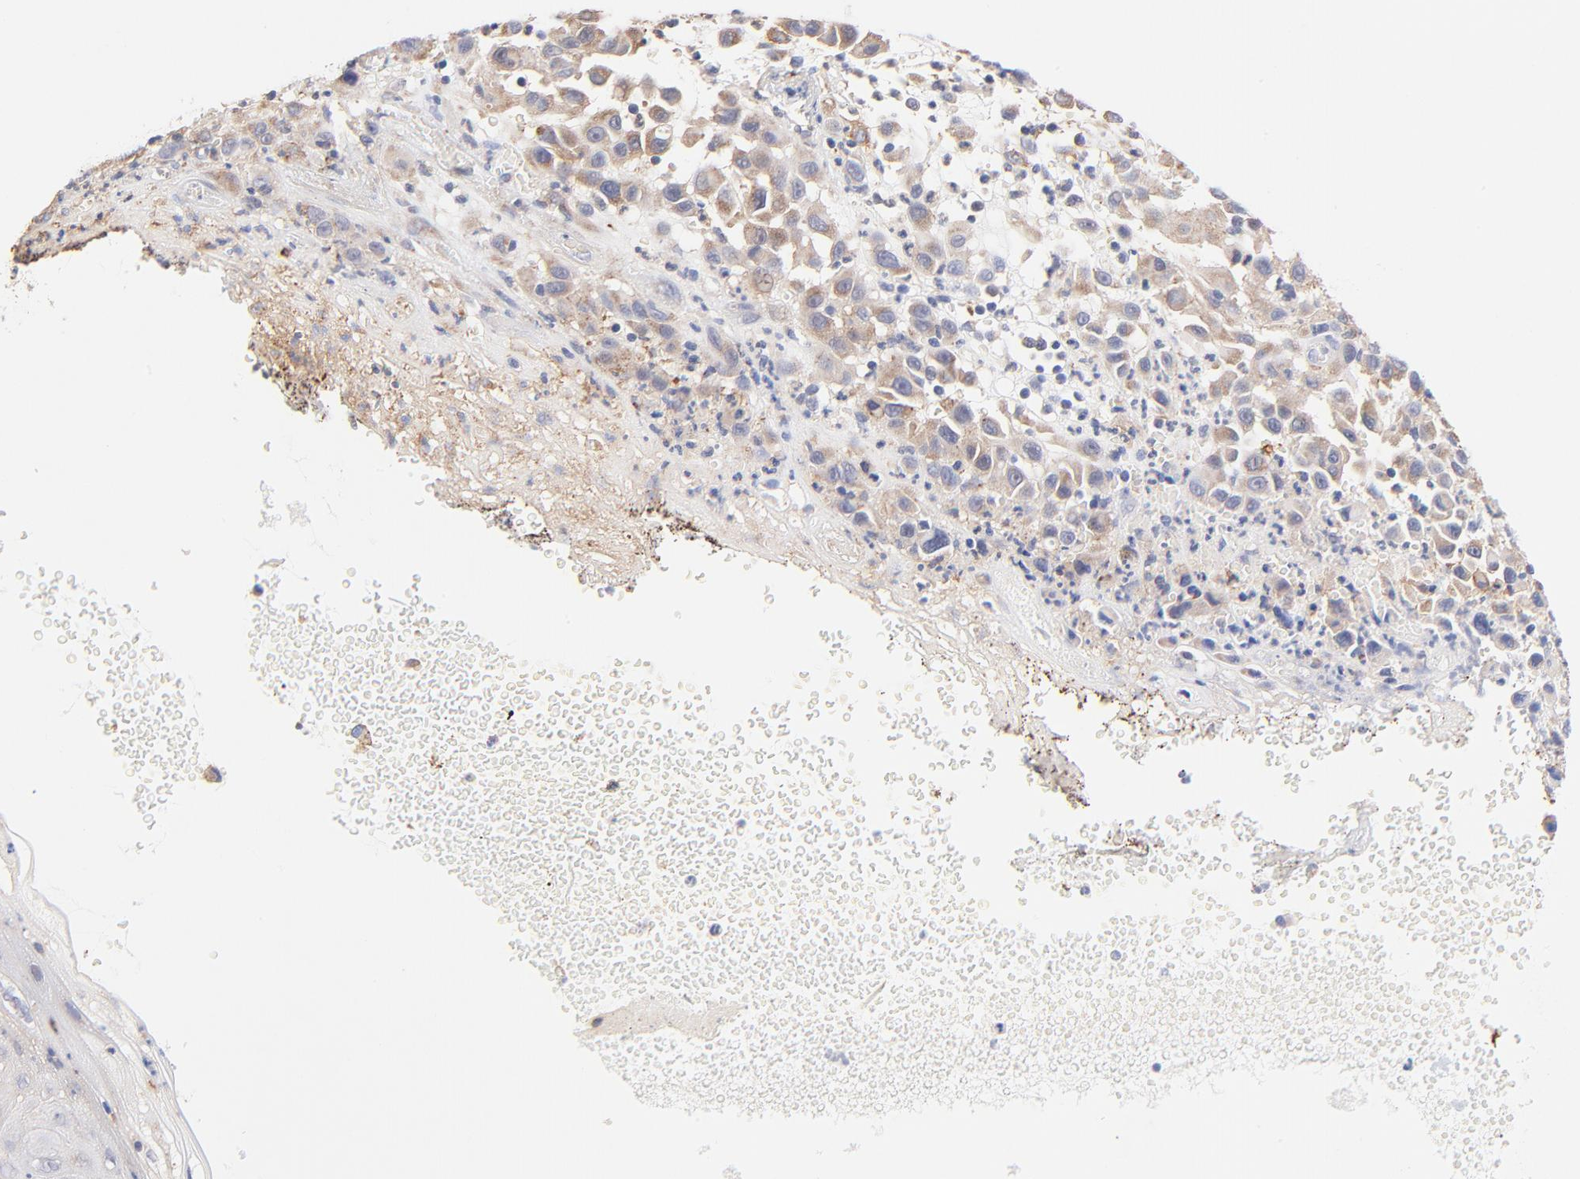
{"staining": {"intensity": "moderate", "quantity": ">75%", "location": "cytoplasmic/membranous"}, "tissue": "melanoma", "cell_type": "Tumor cells", "image_type": "cancer", "snomed": [{"axis": "morphology", "description": "Malignant melanoma, NOS"}, {"axis": "topography", "description": "Skin"}], "caption": "Immunohistochemical staining of human melanoma demonstrates medium levels of moderate cytoplasmic/membranous expression in about >75% of tumor cells. (brown staining indicates protein expression, while blue staining denotes nuclei).", "gene": "PTK7", "patient": {"sex": "female", "age": 21}}